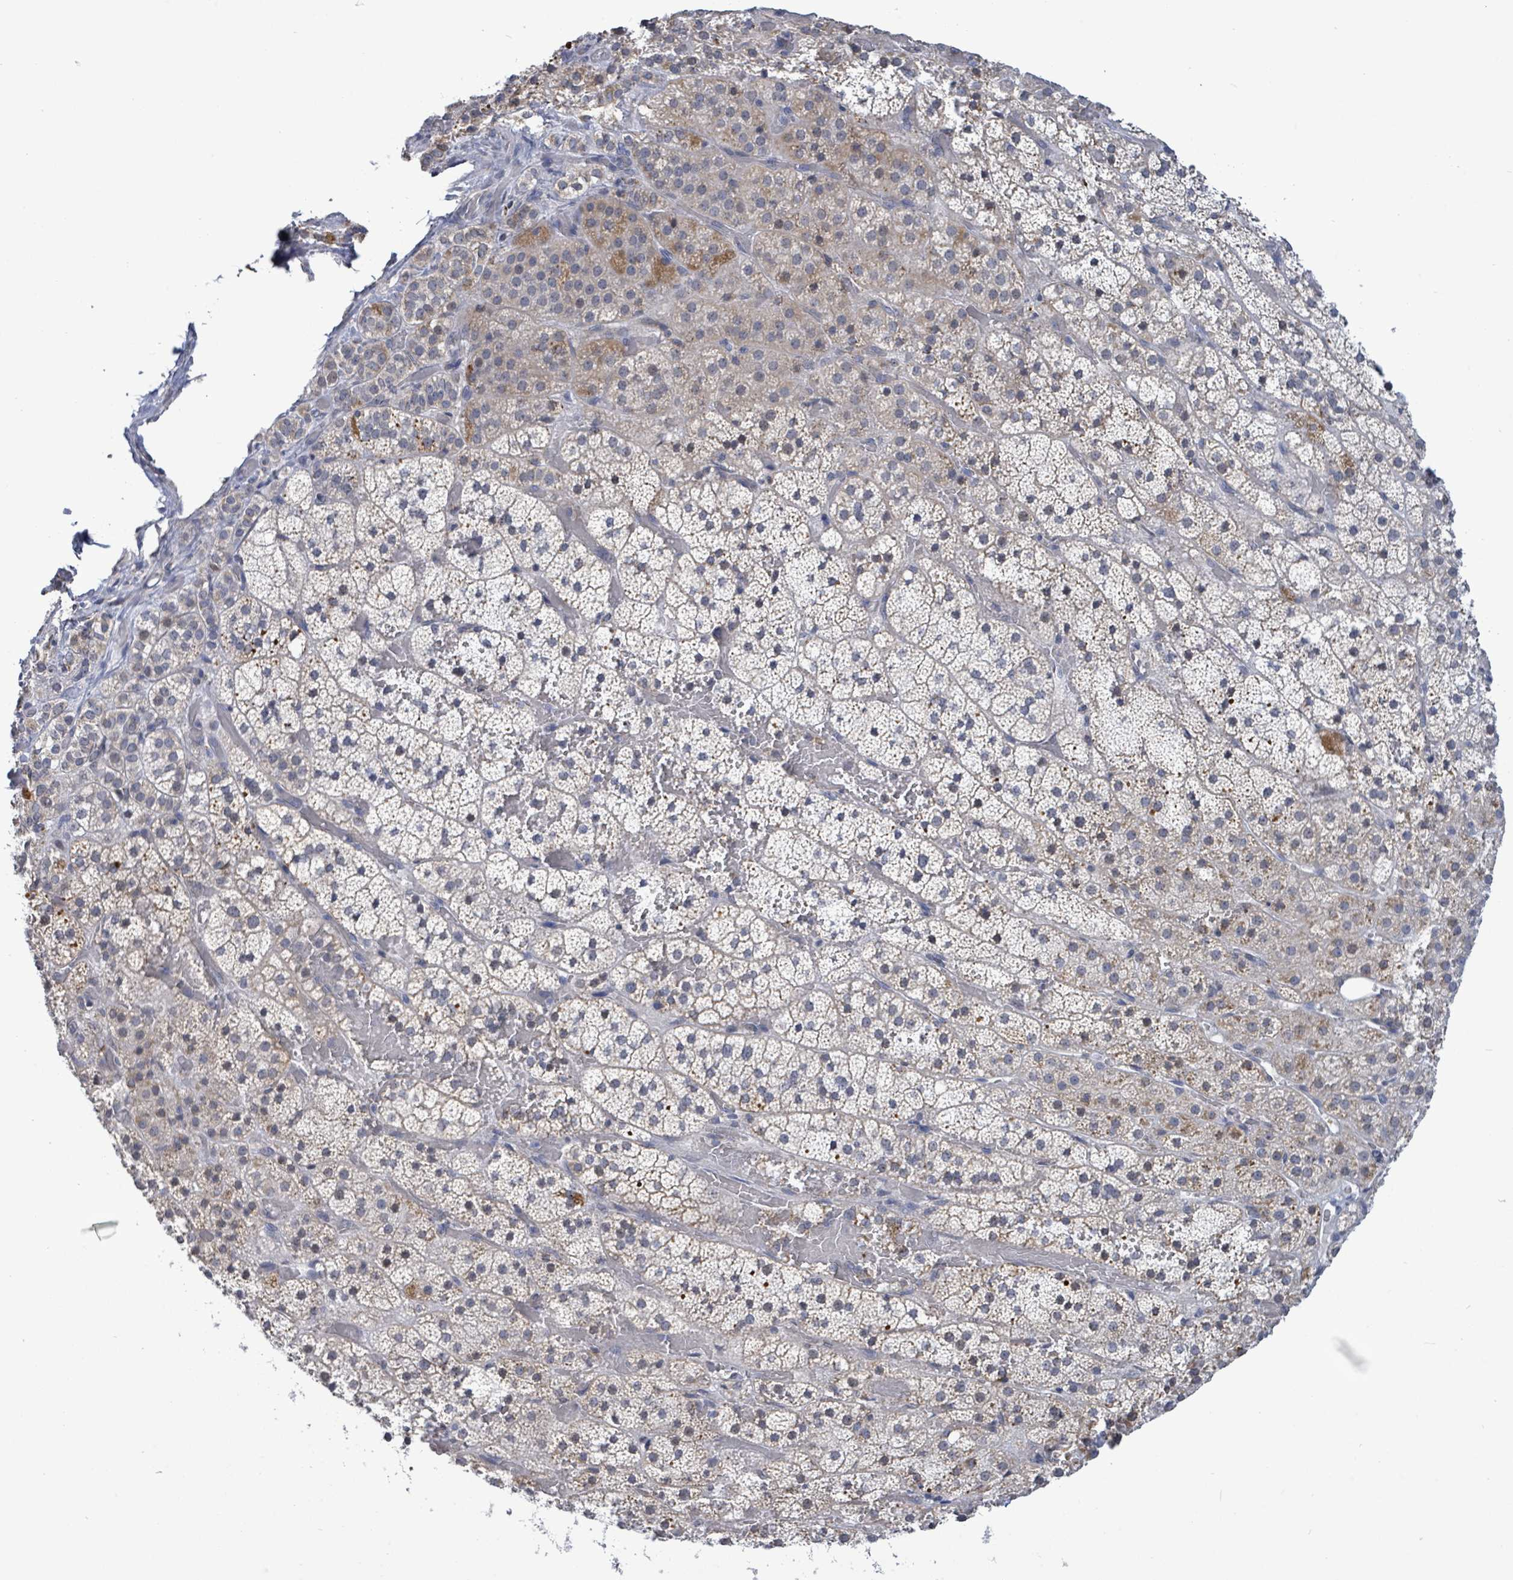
{"staining": {"intensity": "moderate", "quantity": "<25%", "location": "cytoplasmic/membranous"}, "tissue": "adrenal gland", "cell_type": "Glandular cells", "image_type": "normal", "snomed": [{"axis": "morphology", "description": "Normal tissue, NOS"}, {"axis": "topography", "description": "Adrenal gland"}], "caption": "Adrenal gland stained with IHC exhibits moderate cytoplasmic/membranous staining in approximately <25% of glandular cells.", "gene": "COQ10B", "patient": {"sex": "male", "age": 57}}